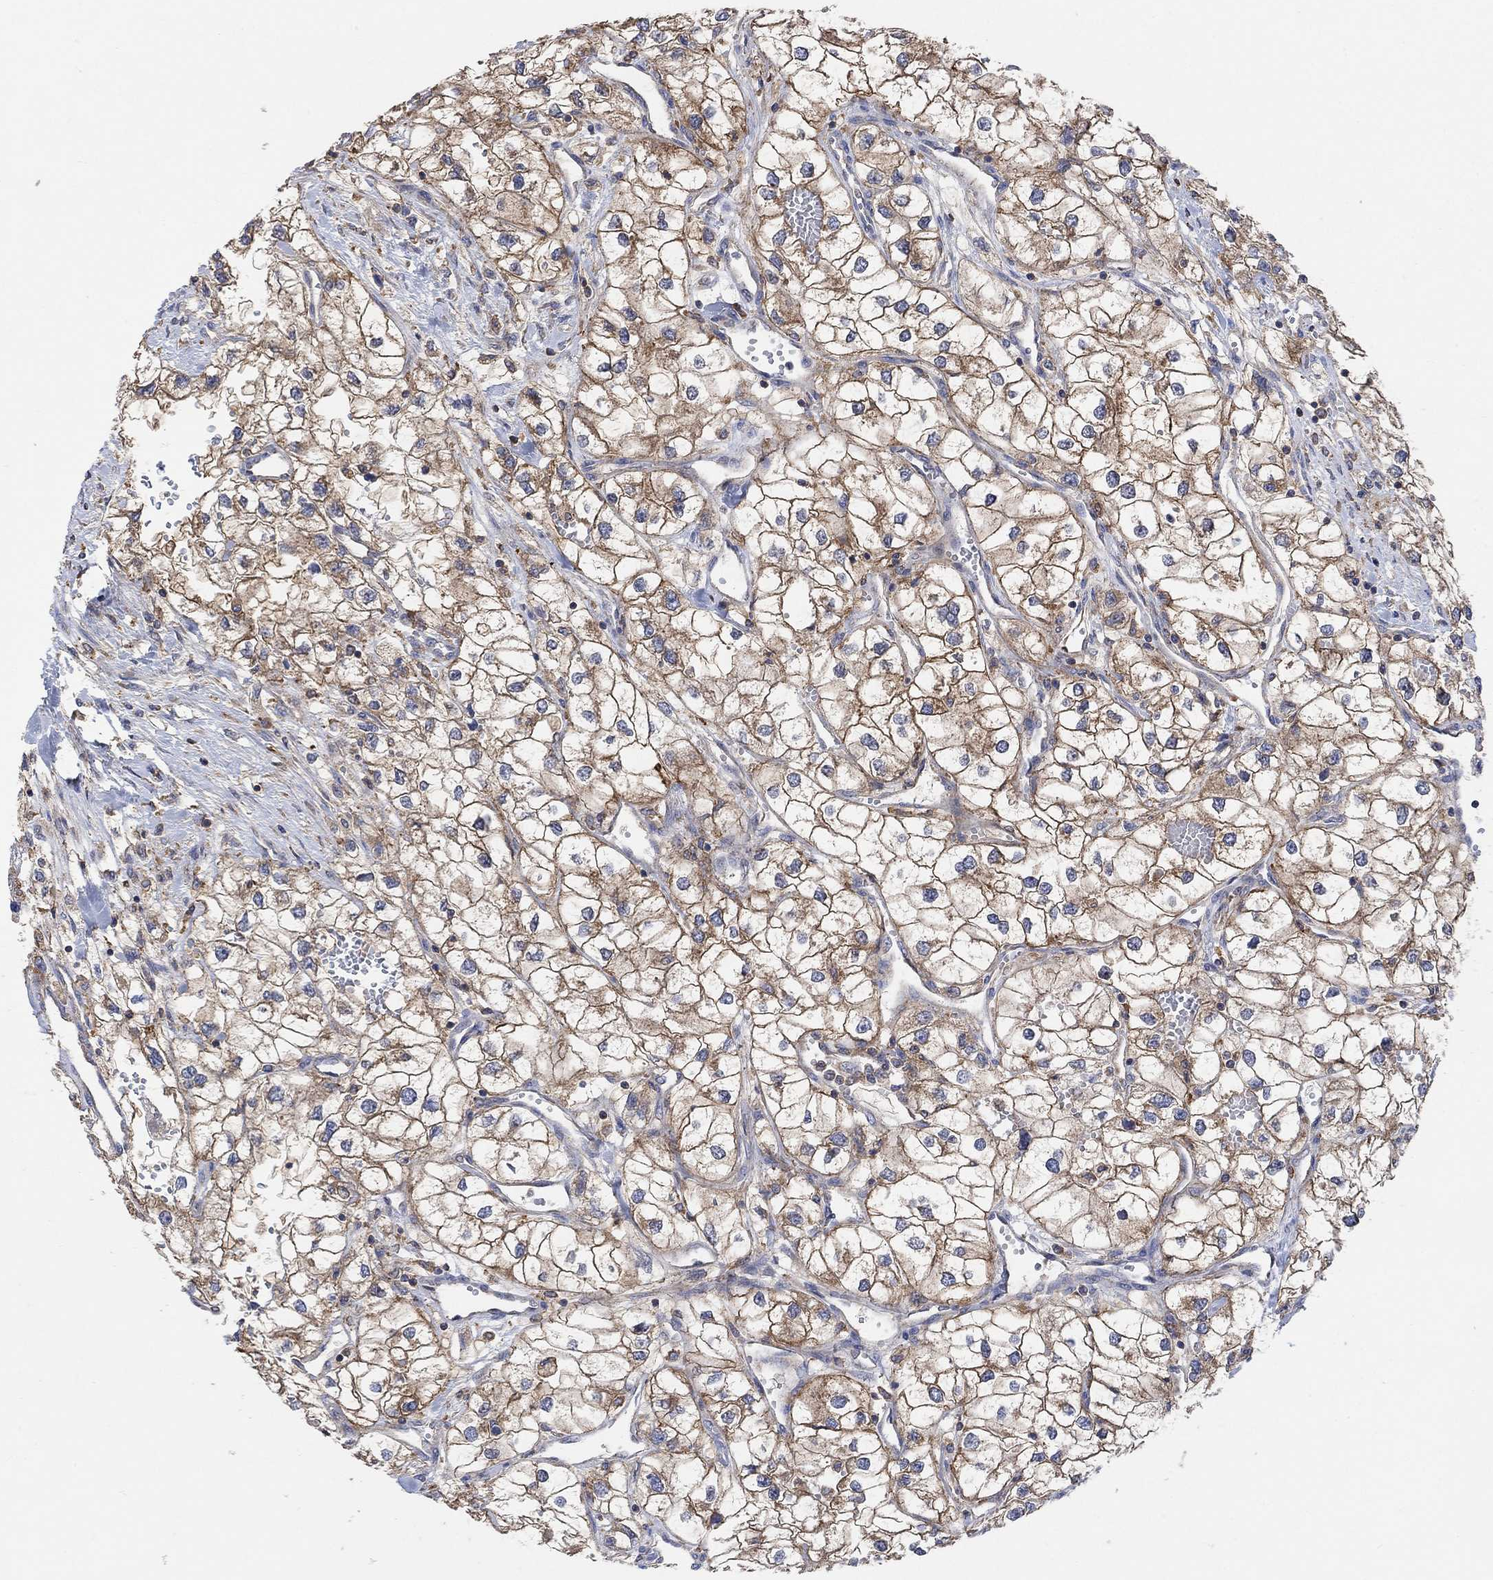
{"staining": {"intensity": "moderate", "quantity": ">75%", "location": "cytoplasmic/membranous"}, "tissue": "renal cancer", "cell_type": "Tumor cells", "image_type": "cancer", "snomed": [{"axis": "morphology", "description": "Adenocarcinoma, NOS"}, {"axis": "topography", "description": "Kidney"}], "caption": "A medium amount of moderate cytoplasmic/membranous expression is seen in approximately >75% of tumor cells in renal cancer tissue.", "gene": "BLOC1S3", "patient": {"sex": "male", "age": 59}}